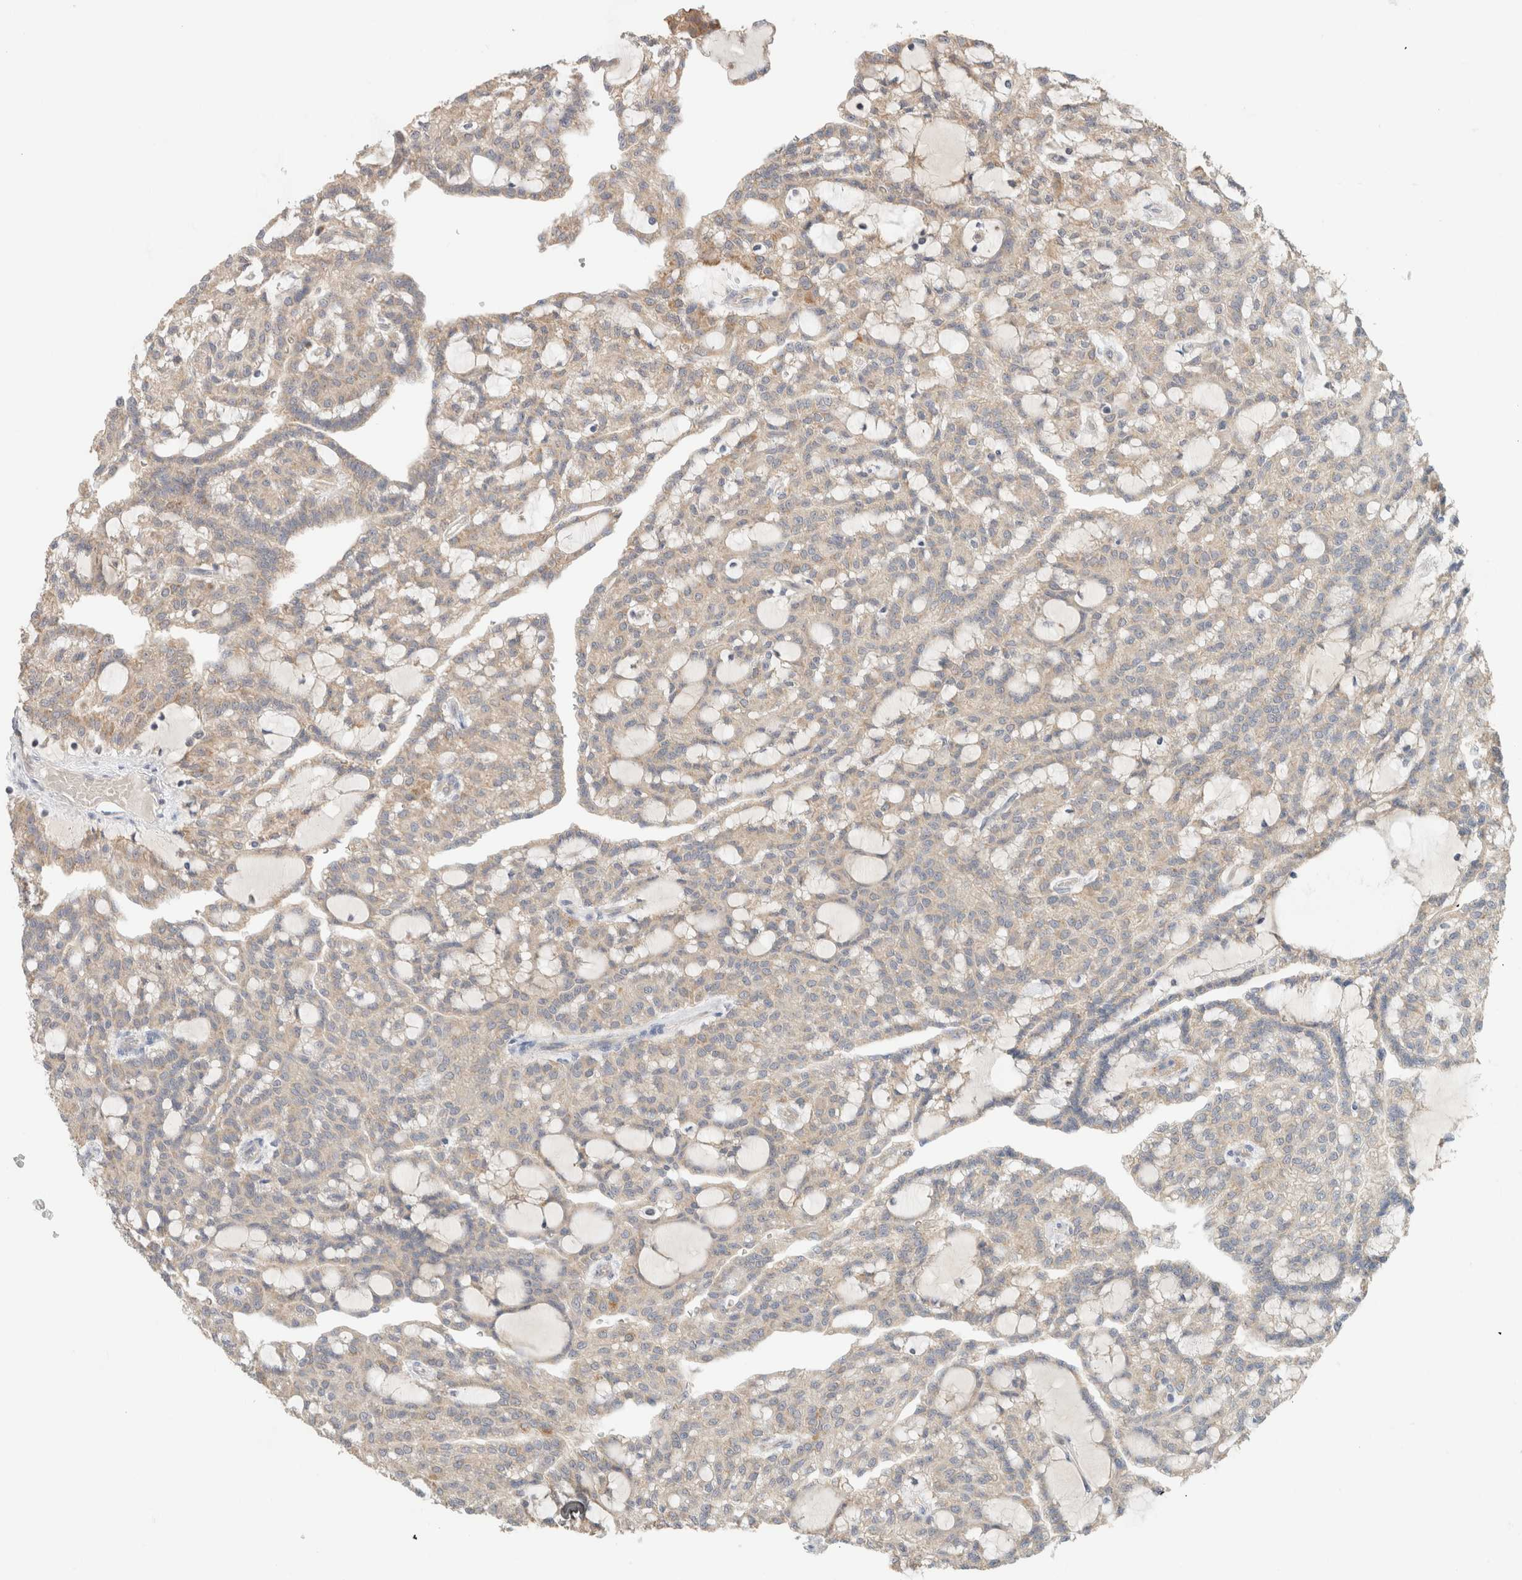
{"staining": {"intensity": "weak", "quantity": "<25%", "location": "cytoplasmic/membranous"}, "tissue": "renal cancer", "cell_type": "Tumor cells", "image_type": "cancer", "snomed": [{"axis": "morphology", "description": "Adenocarcinoma, NOS"}, {"axis": "topography", "description": "Kidney"}], "caption": "Histopathology image shows no protein staining in tumor cells of renal cancer tissue.", "gene": "CA13", "patient": {"sex": "male", "age": 63}}